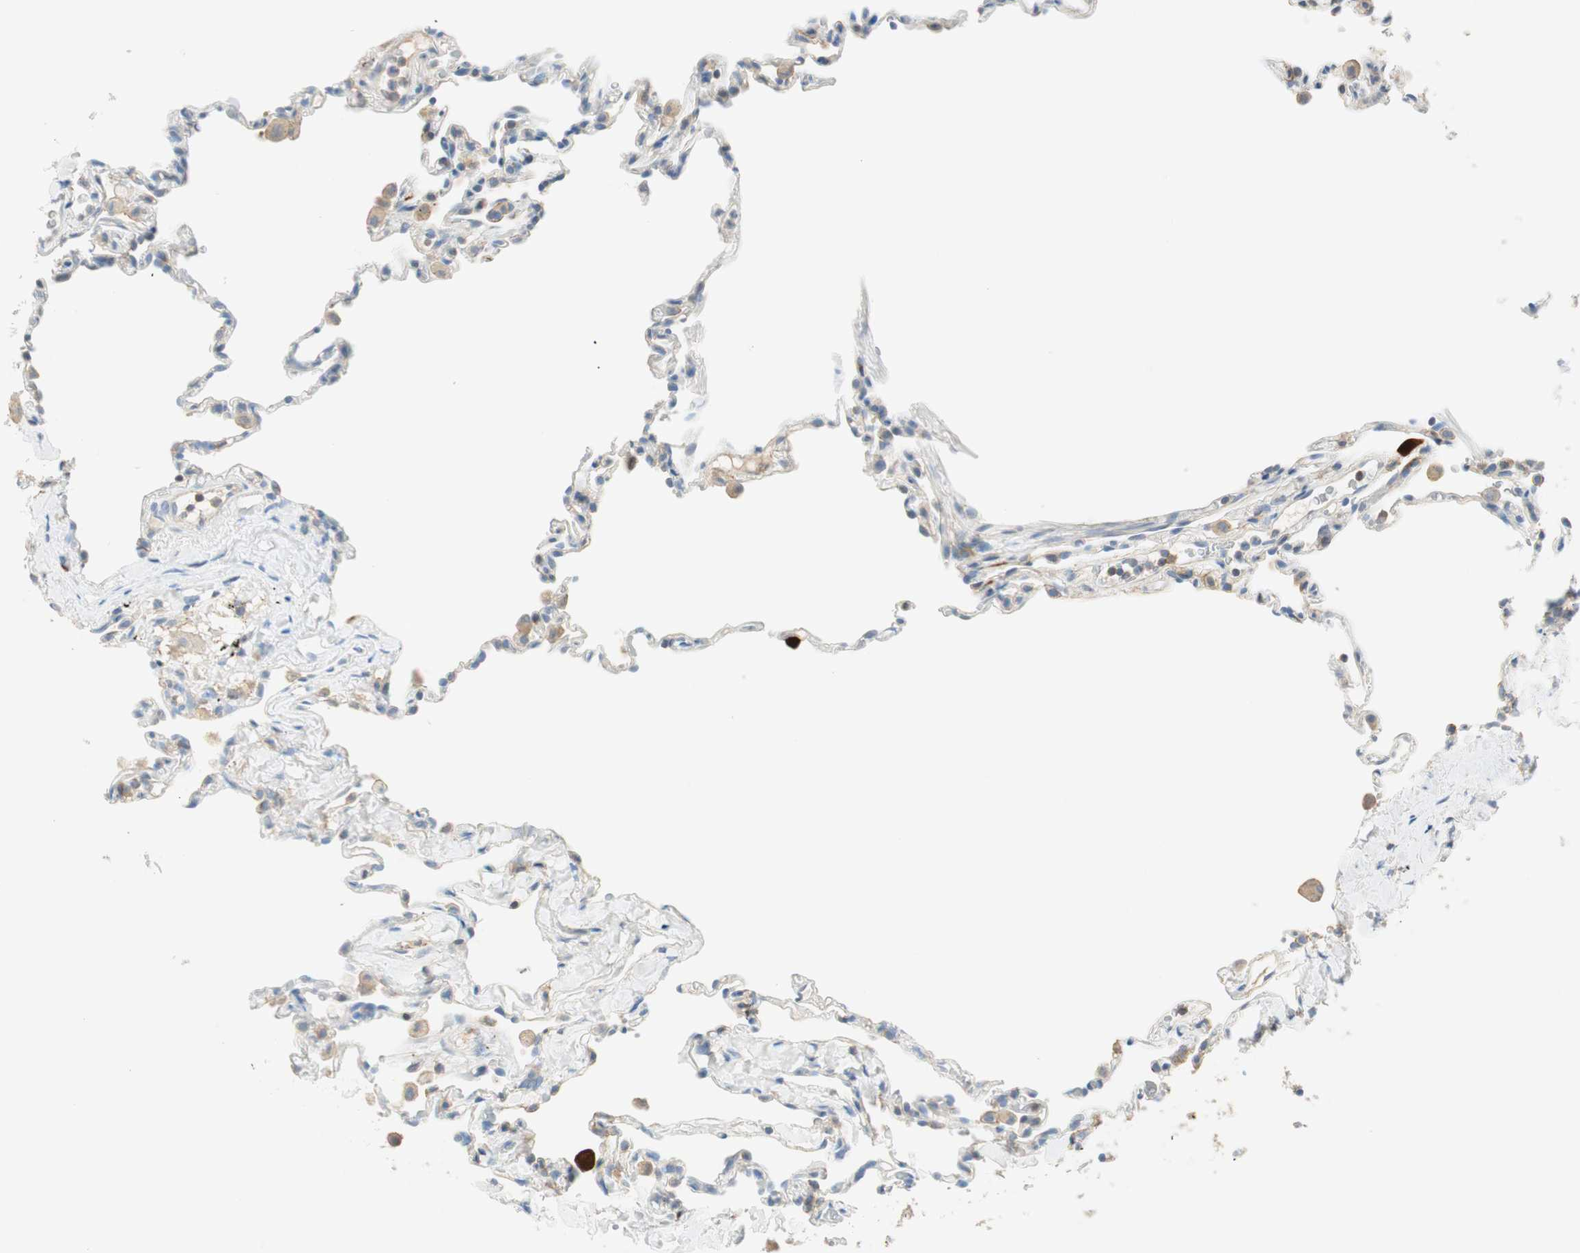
{"staining": {"intensity": "moderate", "quantity": "25%-75%", "location": "cytoplasmic/membranous"}, "tissue": "lung", "cell_type": "Alveolar cells", "image_type": "normal", "snomed": [{"axis": "morphology", "description": "Normal tissue, NOS"}, {"axis": "topography", "description": "Lung"}], "caption": "IHC photomicrograph of unremarkable lung: lung stained using IHC demonstrates medium levels of moderate protein expression localized specifically in the cytoplasmic/membranous of alveolar cells, appearing as a cytoplasmic/membranous brown color.", "gene": "PTTG1", "patient": {"sex": "male", "age": 59}}